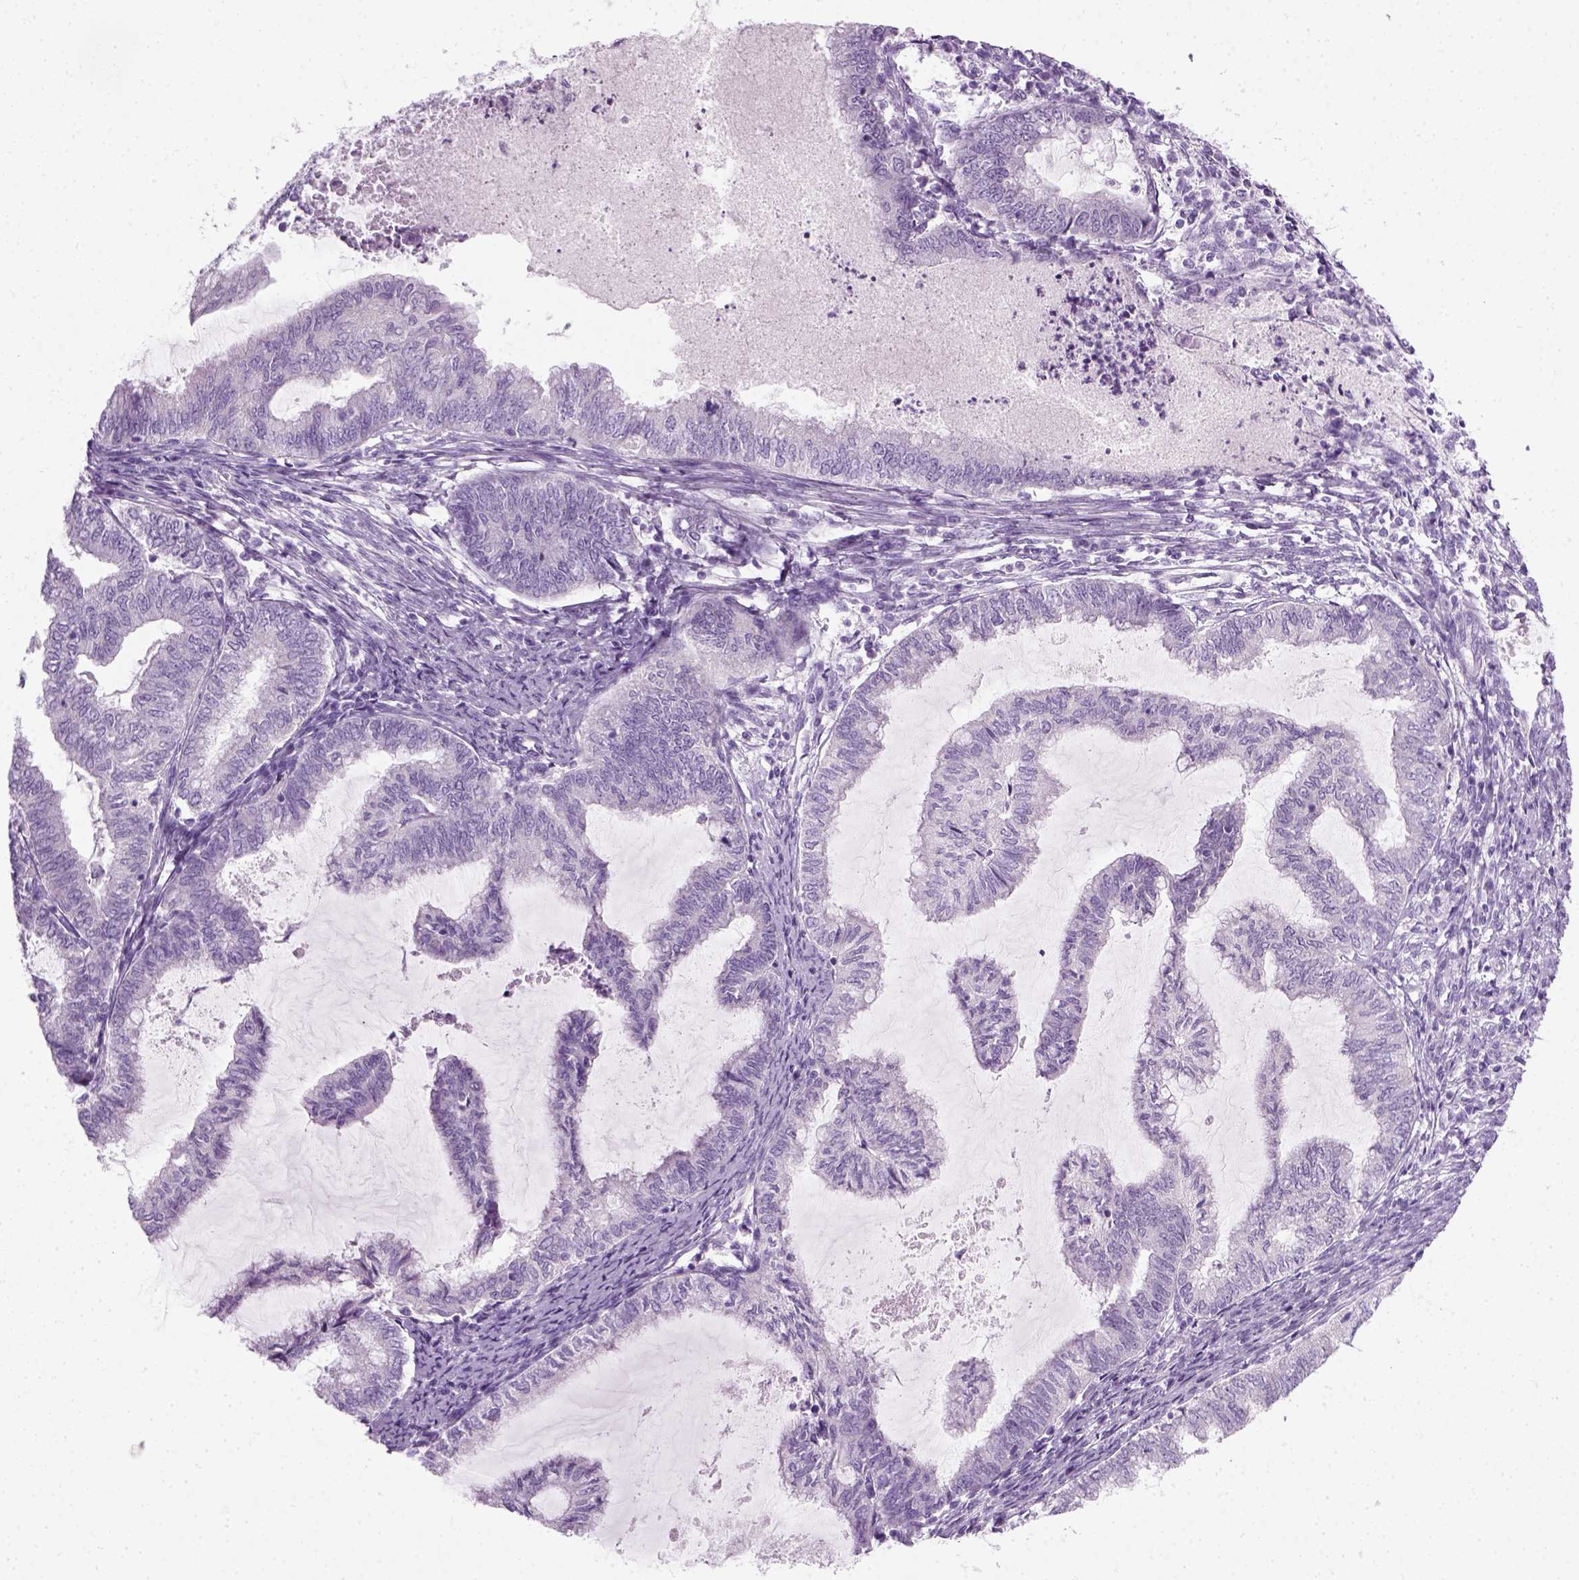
{"staining": {"intensity": "negative", "quantity": "none", "location": "none"}, "tissue": "endometrial cancer", "cell_type": "Tumor cells", "image_type": "cancer", "snomed": [{"axis": "morphology", "description": "Adenocarcinoma, NOS"}, {"axis": "topography", "description": "Endometrium"}], "caption": "This is an IHC photomicrograph of human endometrial adenocarcinoma. There is no staining in tumor cells.", "gene": "SLC12A5", "patient": {"sex": "female", "age": 79}}